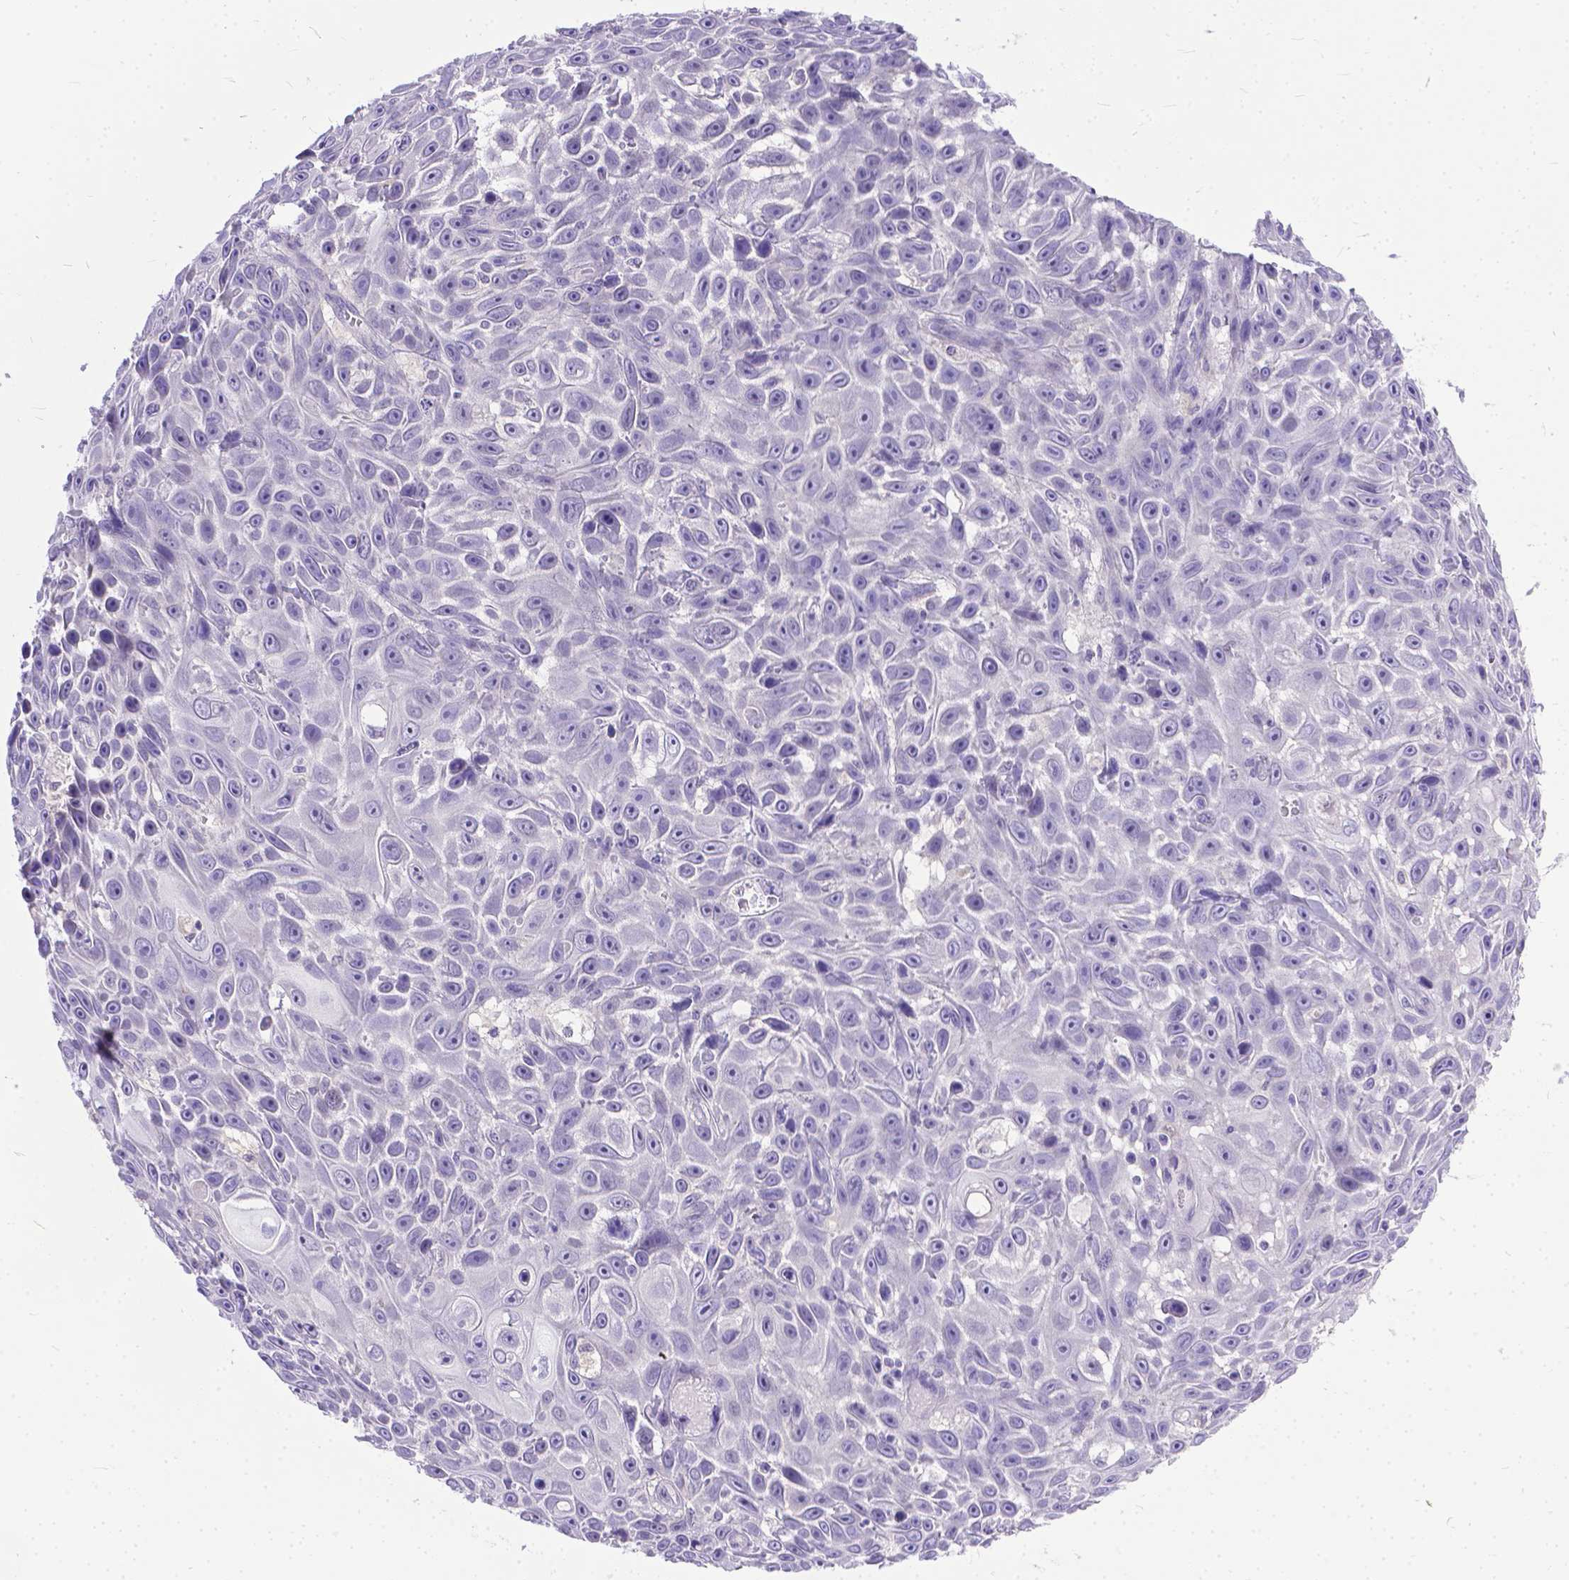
{"staining": {"intensity": "negative", "quantity": "none", "location": "none"}, "tissue": "skin cancer", "cell_type": "Tumor cells", "image_type": "cancer", "snomed": [{"axis": "morphology", "description": "Squamous cell carcinoma, NOS"}, {"axis": "topography", "description": "Skin"}], "caption": "Skin cancer (squamous cell carcinoma) stained for a protein using IHC reveals no expression tumor cells.", "gene": "TTLL6", "patient": {"sex": "male", "age": 82}}